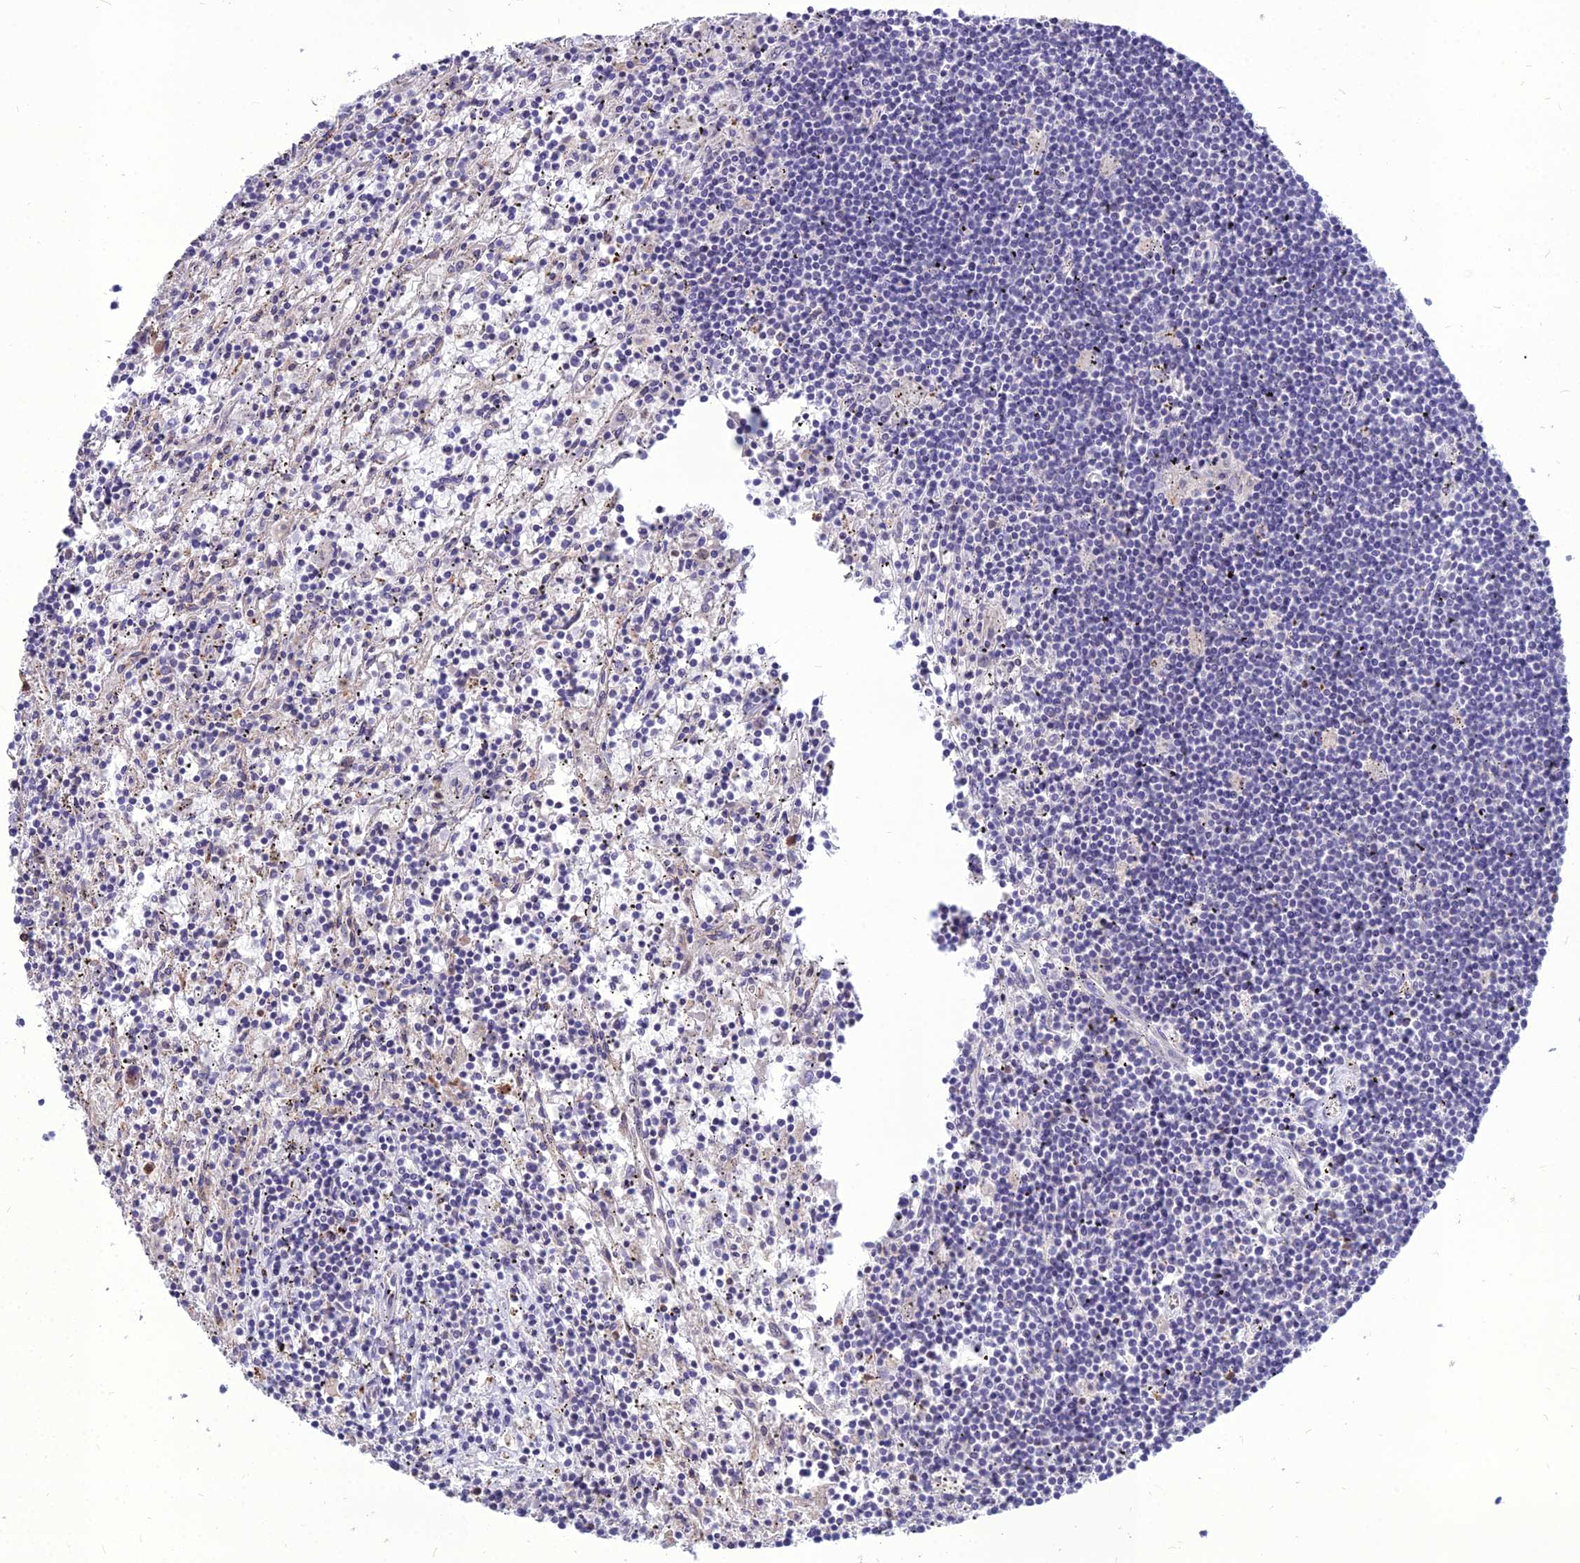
{"staining": {"intensity": "negative", "quantity": "none", "location": "none"}, "tissue": "lymphoma", "cell_type": "Tumor cells", "image_type": "cancer", "snomed": [{"axis": "morphology", "description": "Malignant lymphoma, non-Hodgkin's type, Low grade"}, {"axis": "topography", "description": "Spleen"}], "caption": "Malignant lymphoma, non-Hodgkin's type (low-grade) was stained to show a protein in brown. There is no significant expression in tumor cells. The staining was performed using DAB (3,3'-diaminobenzidine) to visualize the protein expression in brown, while the nuclei were stained in blue with hematoxylin (Magnification: 20x).", "gene": "PCED1B", "patient": {"sex": "male", "age": 76}}